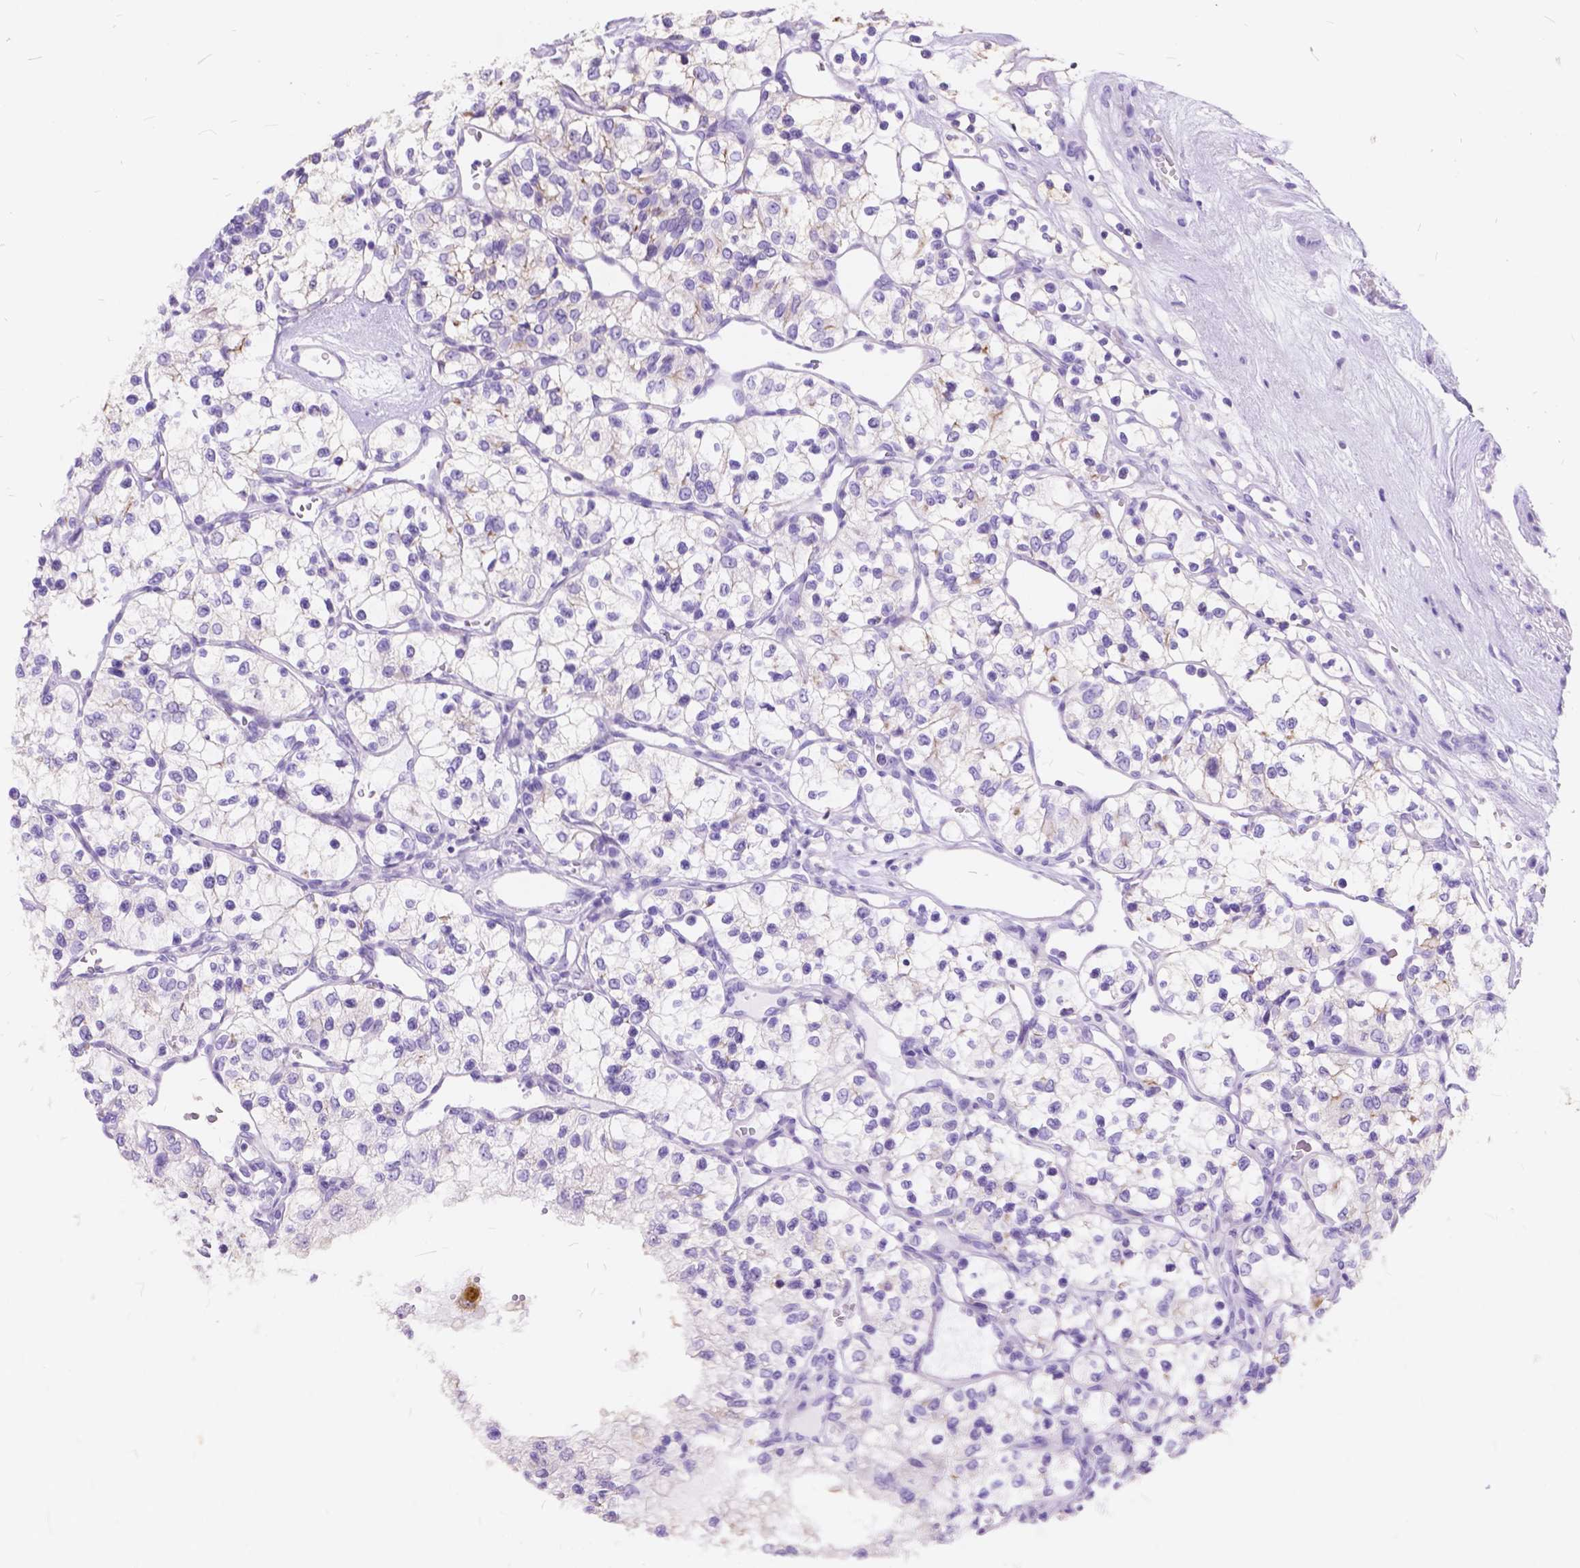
{"staining": {"intensity": "negative", "quantity": "none", "location": "none"}, "tissue": "renal cancer", "cell_type": "Tumor cells", "image_type": "cancer", "snomed": [{"axis": "morphology", "description": "Adenocarcinoma, NOS"}, {"axis": "topography", "description": "Kidney"}], "caption": "Photomicrograph shows no significant protein staining in tumor cells of renal adenocarcinoma. (IHC, brightfield microscopy, high magnification).", "gene": "FOXL2", "patient": {"sex": "female", "age": 69}}